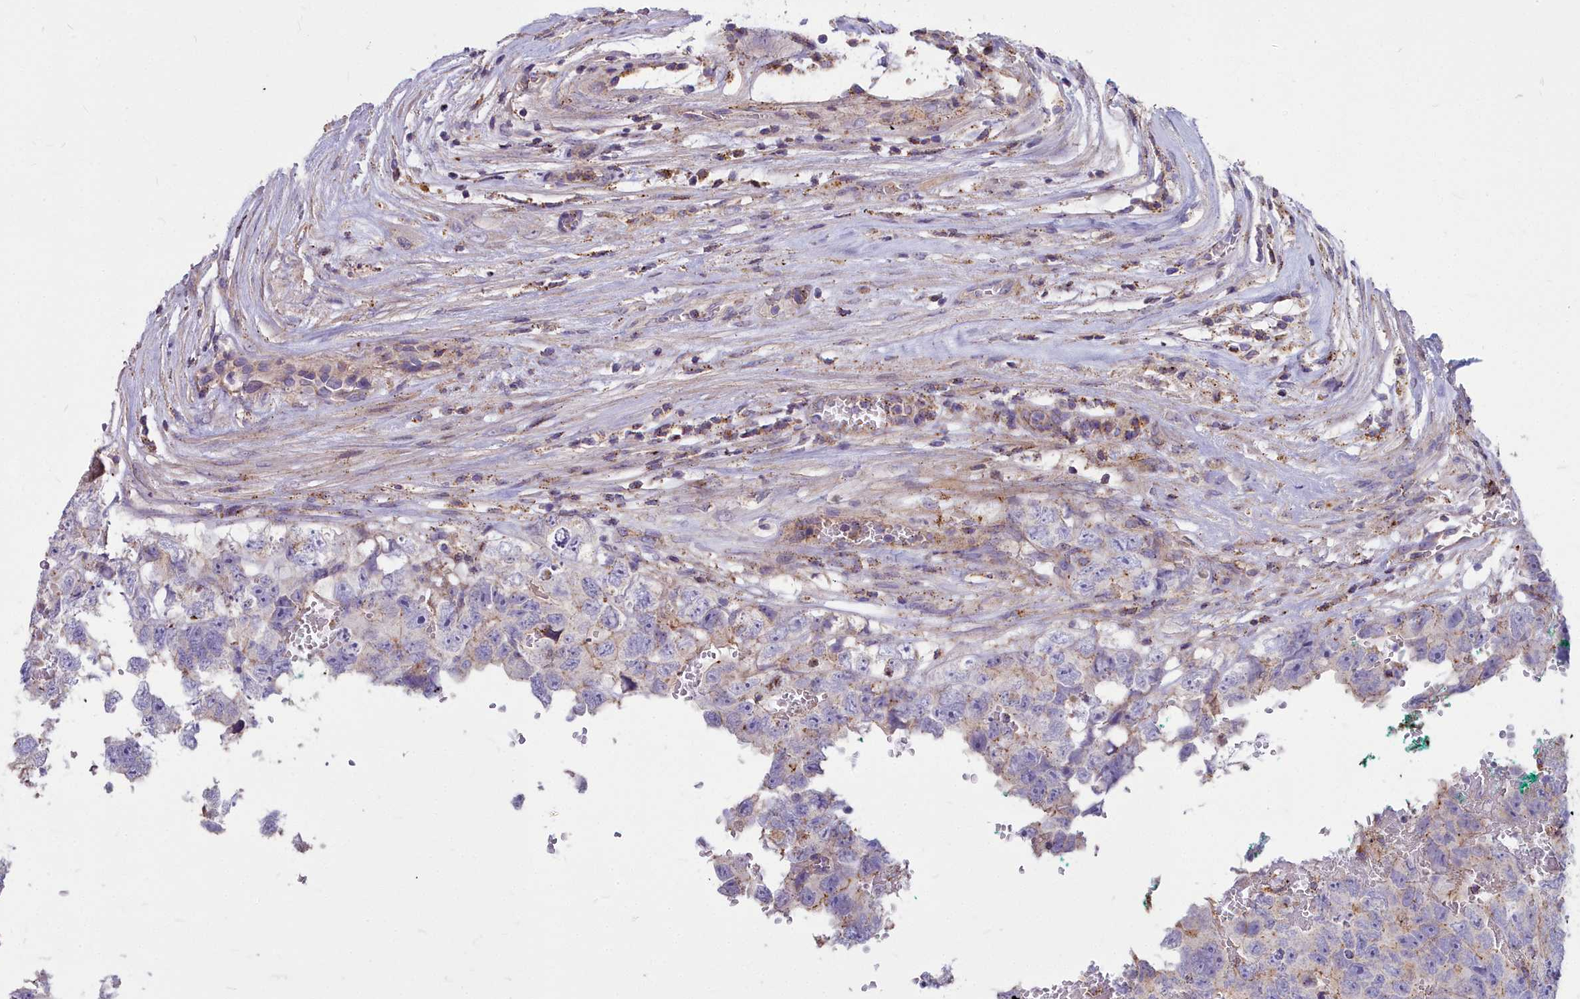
{"staining": {"intensity": "moderate", "quantity": "25%-75%", "location": "cytoplasmic/membranous"}, "tissue": "testis cancer", "cell_type": "Tumor cells", "image_type": "cancer", "snomed": [{"axis": "morphology", "description": "Carcinoma, Embryonal, NOS"}, {"axis": "topography", "description": "Testis"}], "caption": "Tumor cells show moderate cytoplasmic/membranous expression in about 25%-75% of cells in testis embryonal carcinoma.", "gene": "FRMPD1", "patient": {"sex": "male", "age": 45}}